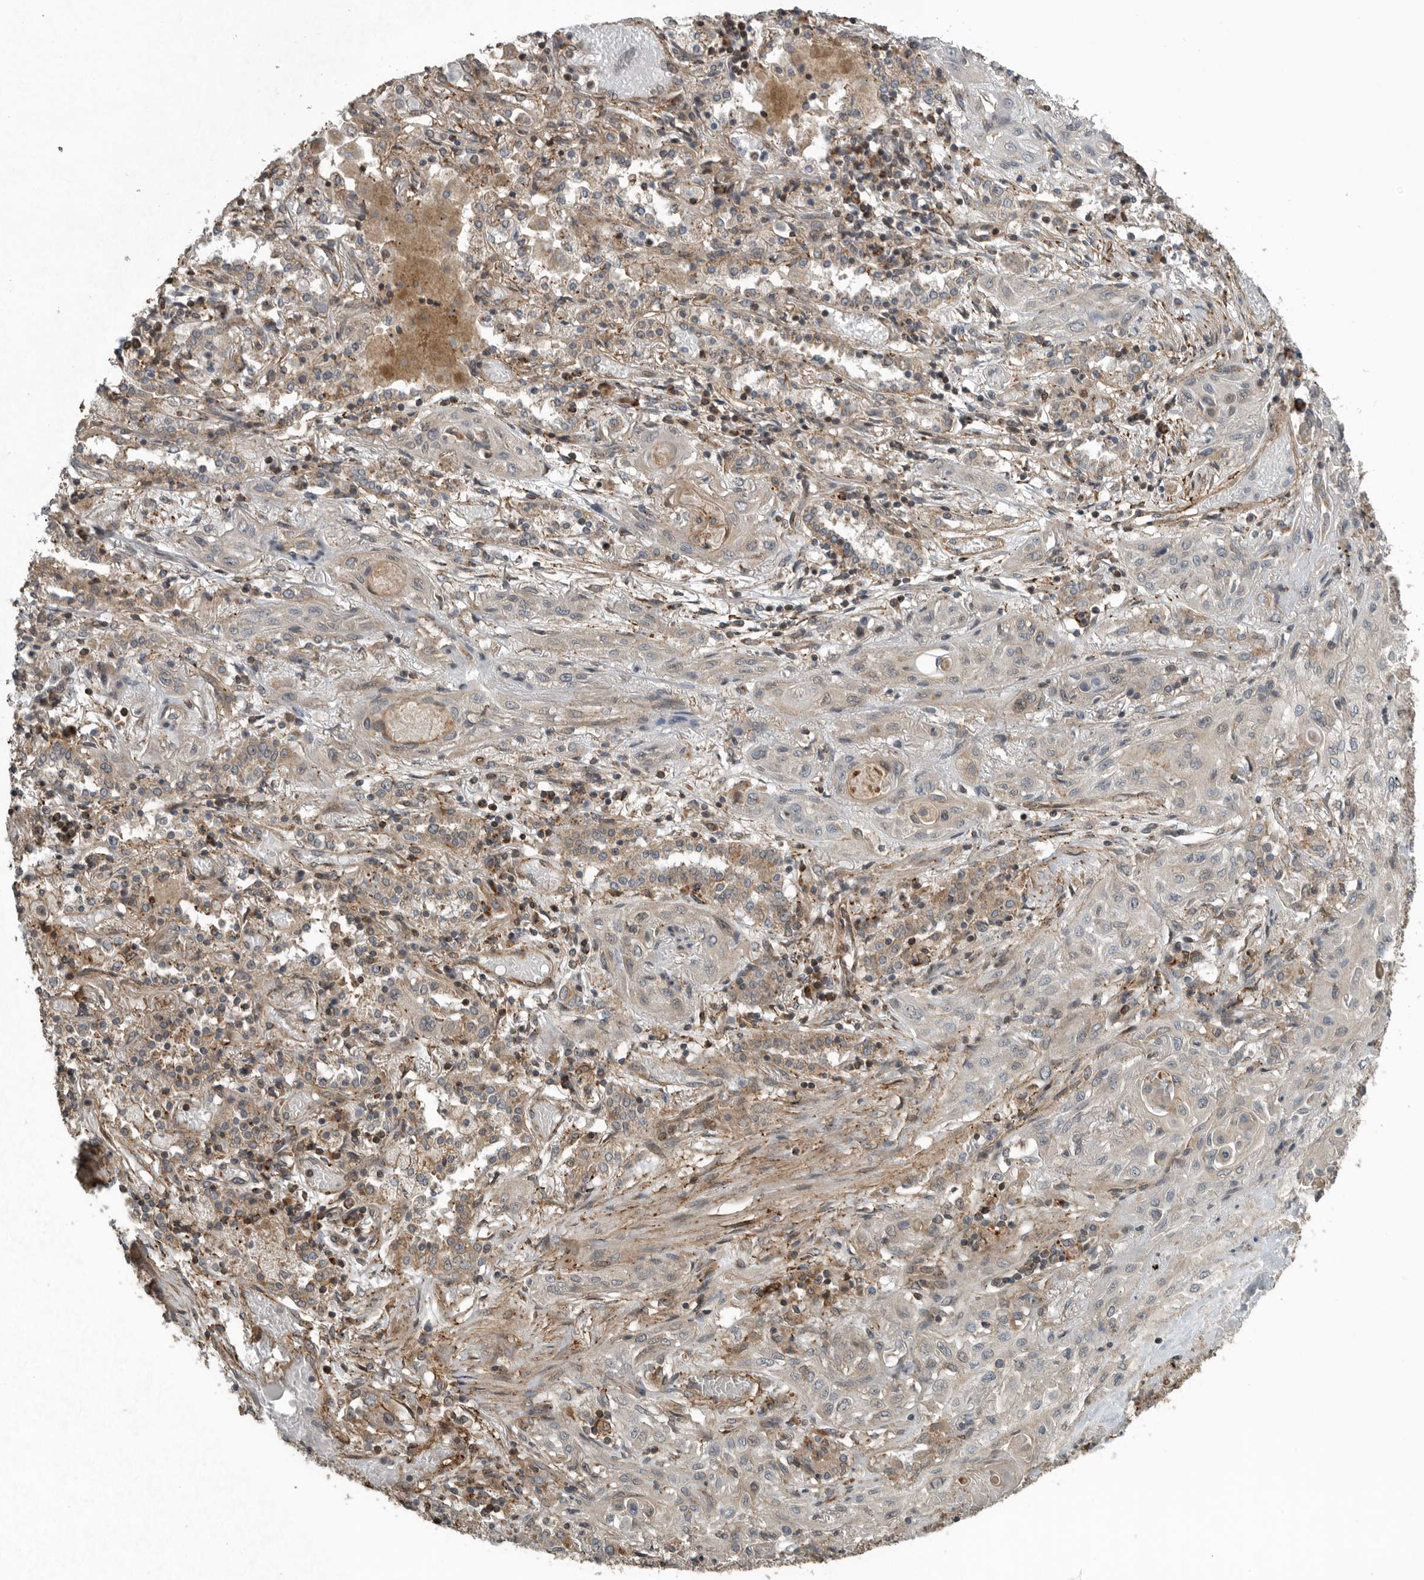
{"staining": {"intensity": "negative", "quantity": "none", "location": "none"}, "tissue": "lung cancer", "cell_type": "Tumor cells", "image_type": "cancer", "snomed": [{"axis": "morphology", "description": "Squamous cell carcinoma, NOS"}, {"axis": "topography", "description": "Lung"}], "caption": "Immunohistochemical staining of squamous cell carcinoma (lung) shows no significant expression in tumor cells.", "gene": "AMFR", "patient": {"sex": "female", "age": 47}}